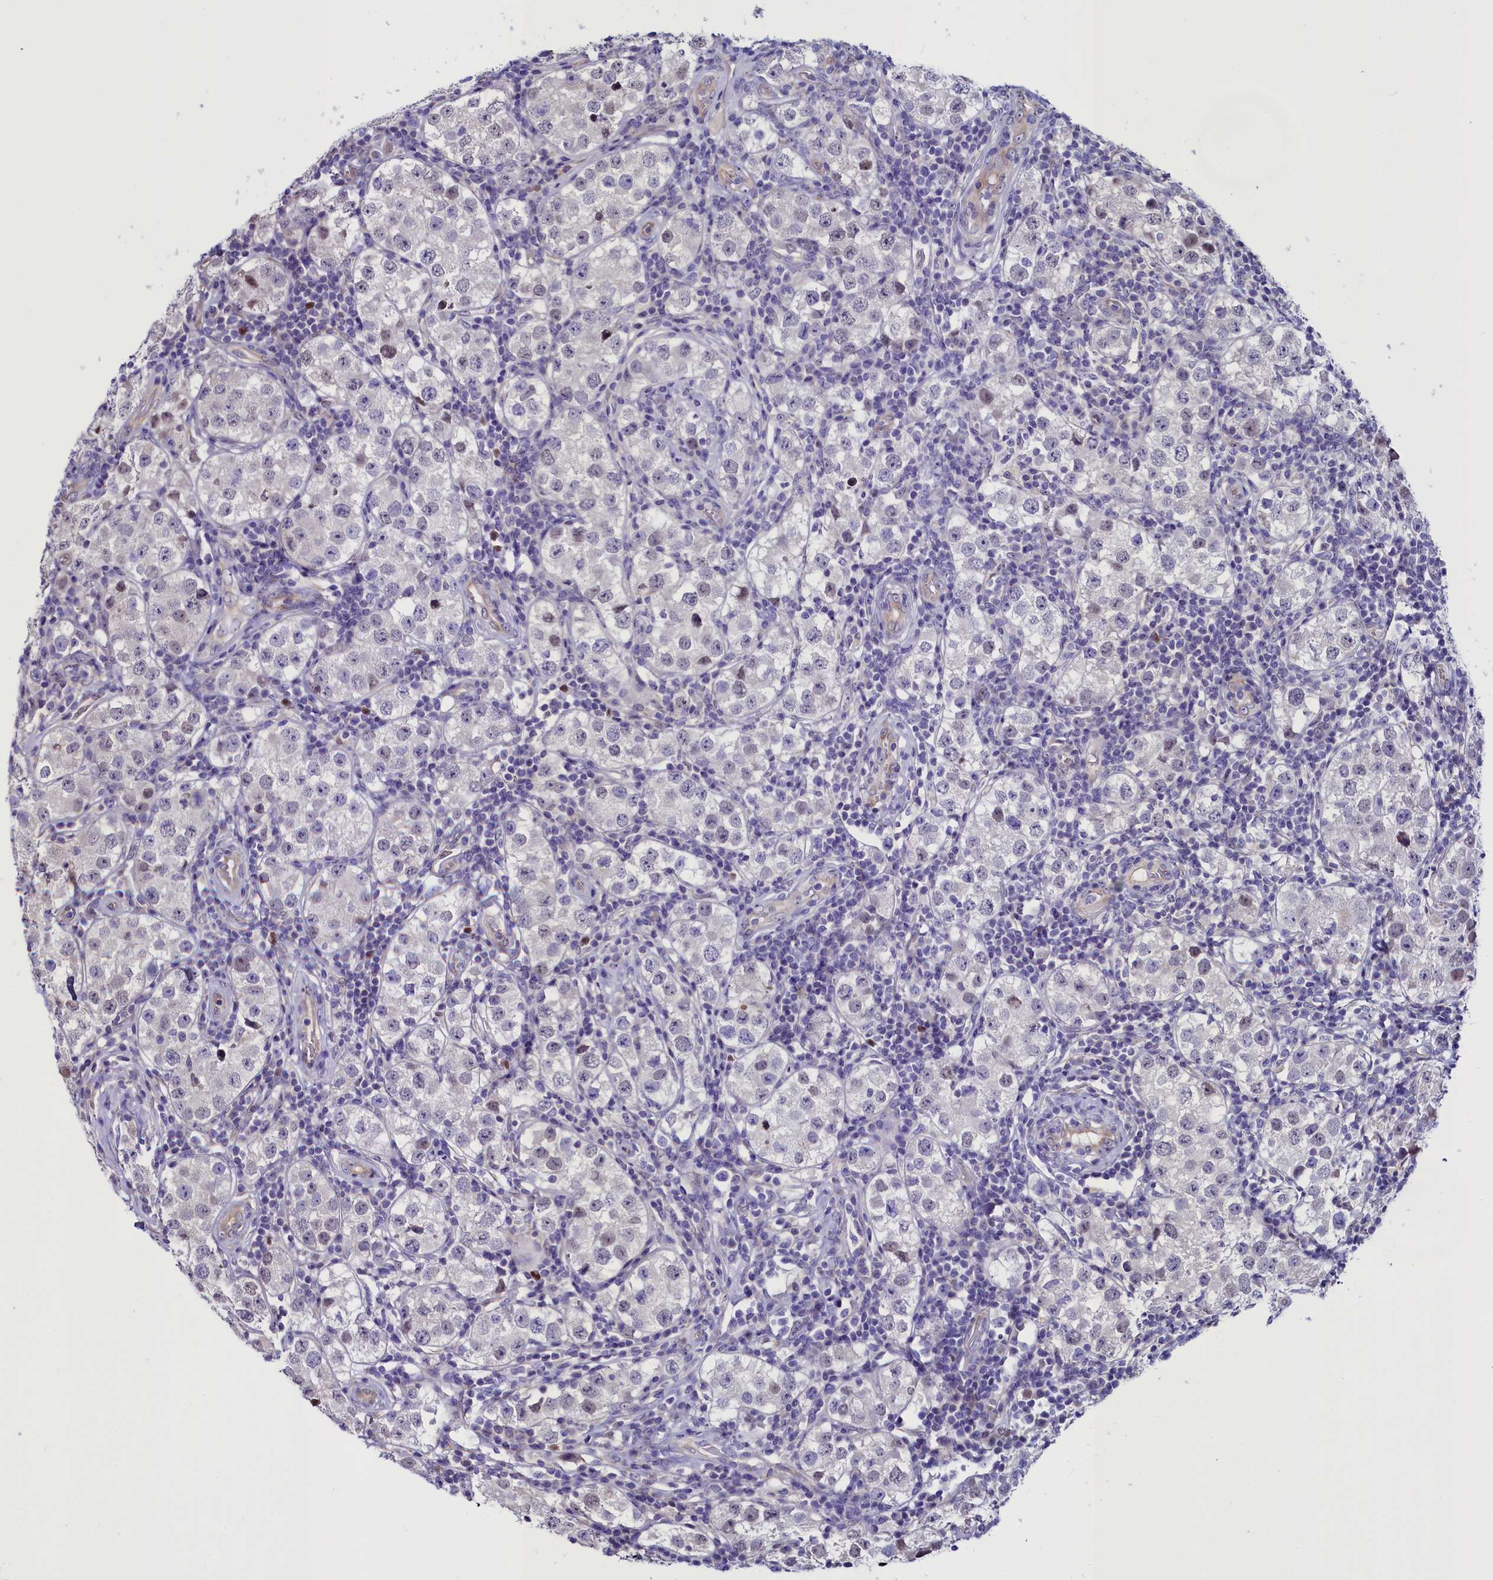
{"staining": {"intensity": "negative", "quantity": "none", "location": "none"}, "tissue": "testis cancer", "cell_type": "Tumor cells", "image_type": "cancer", "snomed": [{"axis": "morphology", "description": "Seminoma, NOS"}, {"axis": "topography", "description": "Testis"}], "caption": "Histopathology image shows no protein expression in tumor cells of testis cancer (seminoma) tissue.", "gene": "PDILT", "patient": {"sex": "male", "age": 34}}